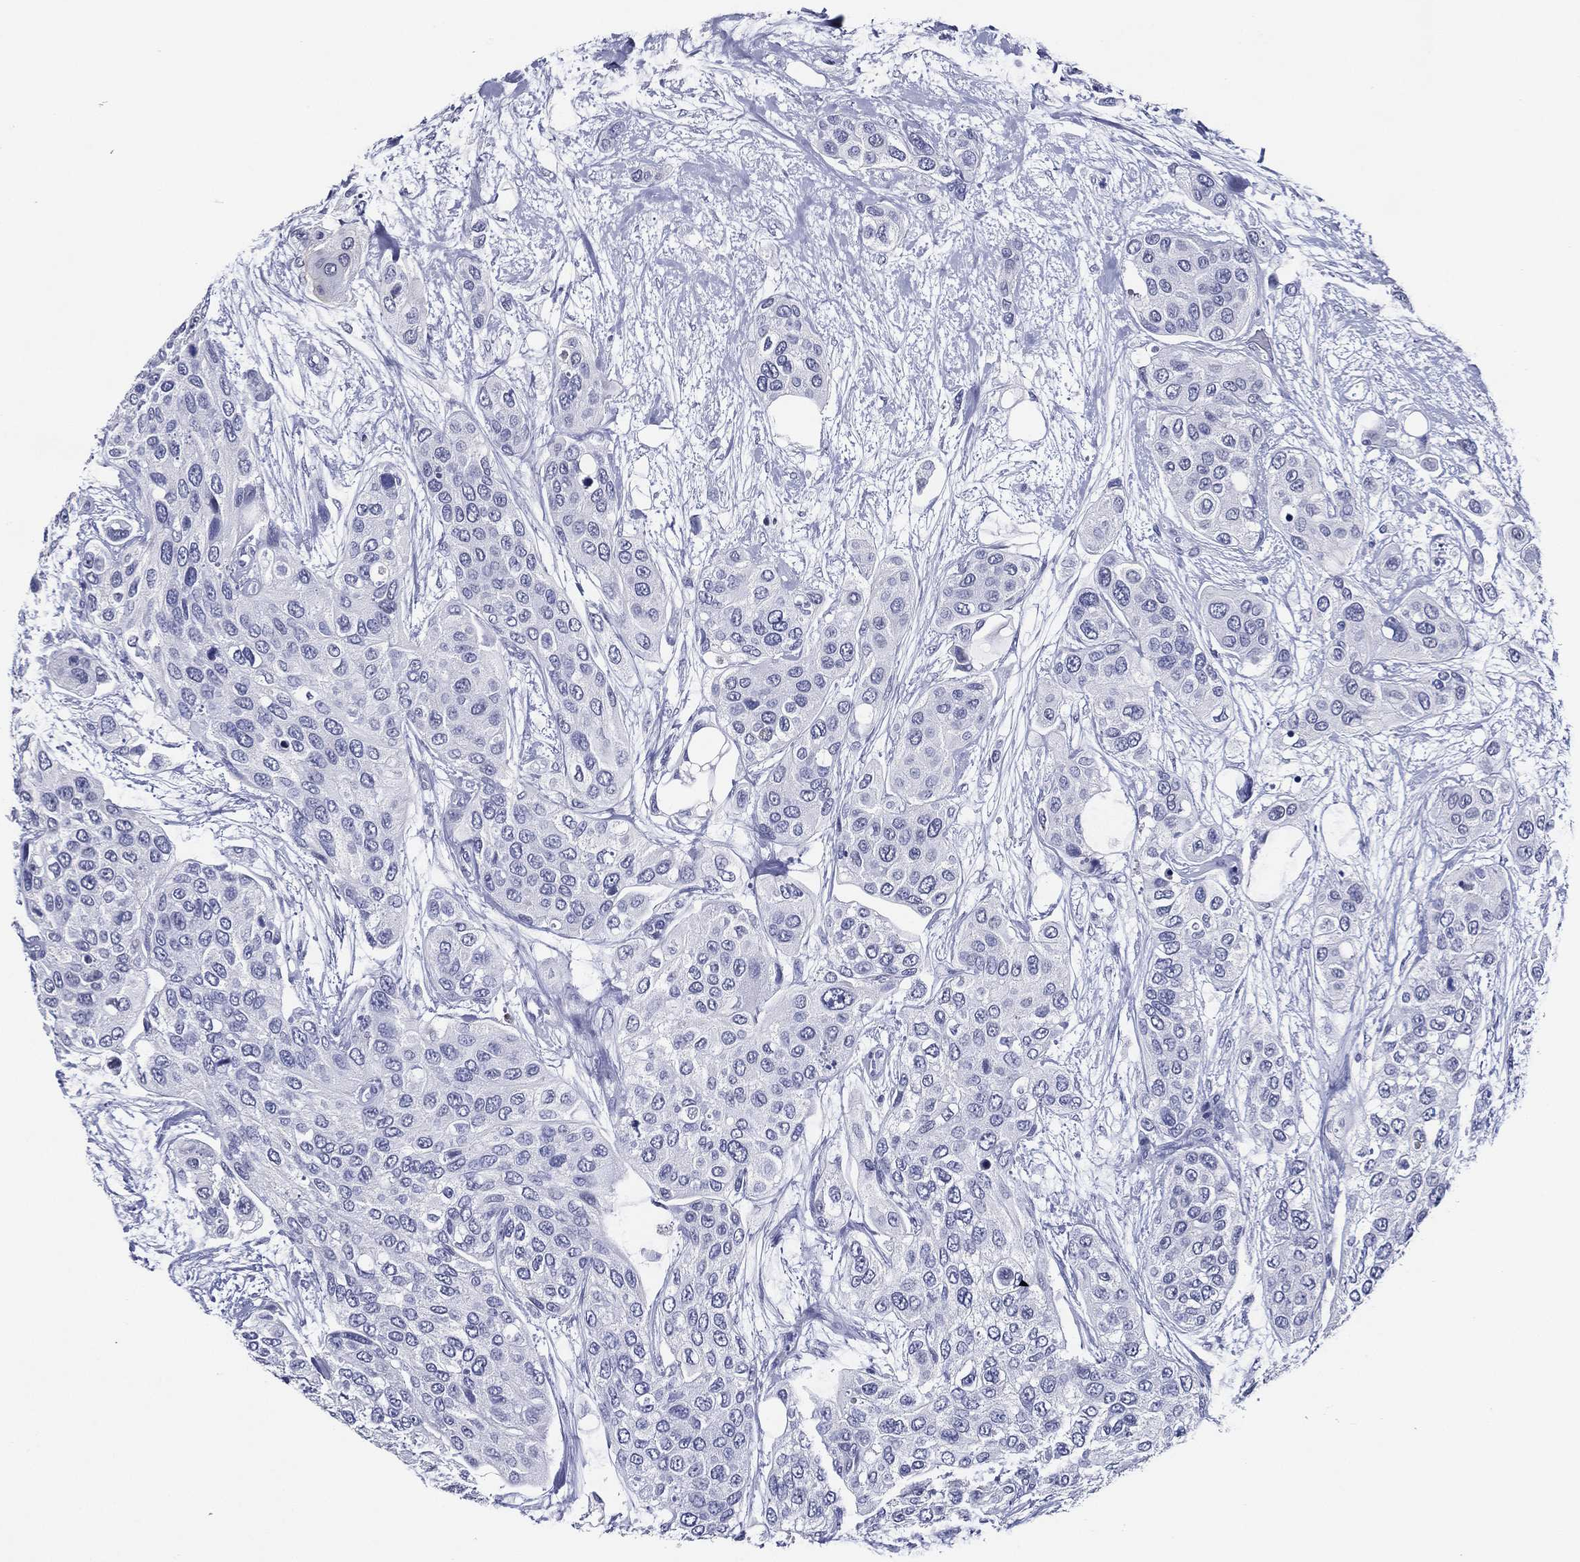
{"staining": {"intensity": "negative", "quantity": "none", "location": "none"}, "tissue": "urothelial cancer", "cell_type": "Tumor cells", "image_type": "cancer", "snomed": [{"axis": "morphology", "description": "Urothelial carcinoma, High grade"}, {"axis": "topography", "description": "Urinary bladder"}], "caption": "Tumor cells show no significant protein staining in urothelial cancer.", "gene": "ACE2", "patient": {"sex": "male", "age": 77}}